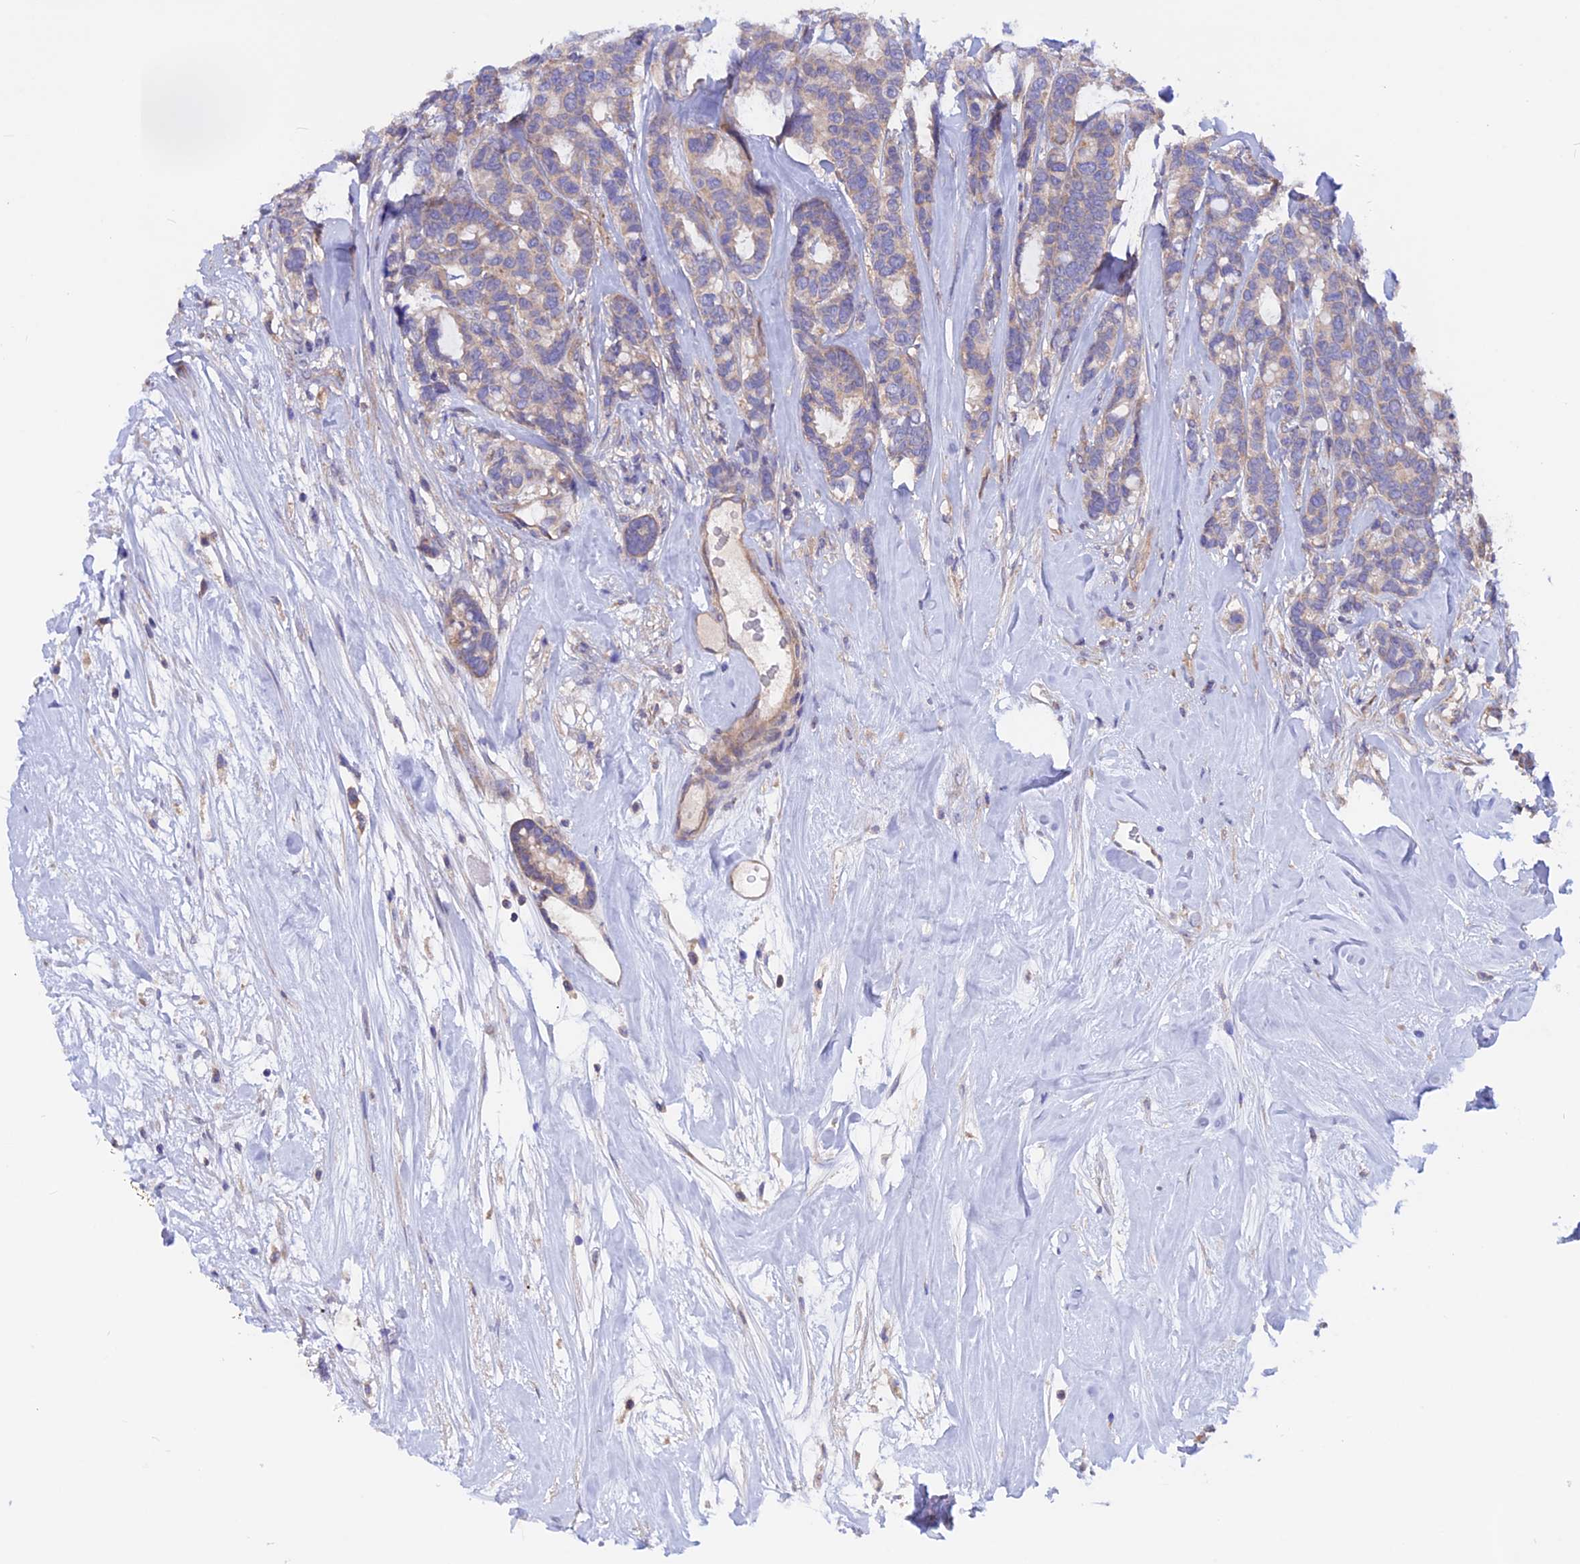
{"staining": {"intensity": "weak", "quantity": "25%-75%", "location": "cytoplasmic/membranous"}, "tissue": "breast cancer", "cell_type": "Tumor cells", "image_type": "cancer", "snomed": [{"axis": "morphology", "description": "Duct carcinoma"}, {"axis": "topography", "description": "Breast"}], "caption": "A high-resolution image shows IHC staining of invasive ductal carcinoma (breast), which demonstrates weak cytoplasmic/membranous expression in approximately 25%-75% of tumor cells.", "gene": "HYCC1", "patient": {"sex": "female", "age": 87}}